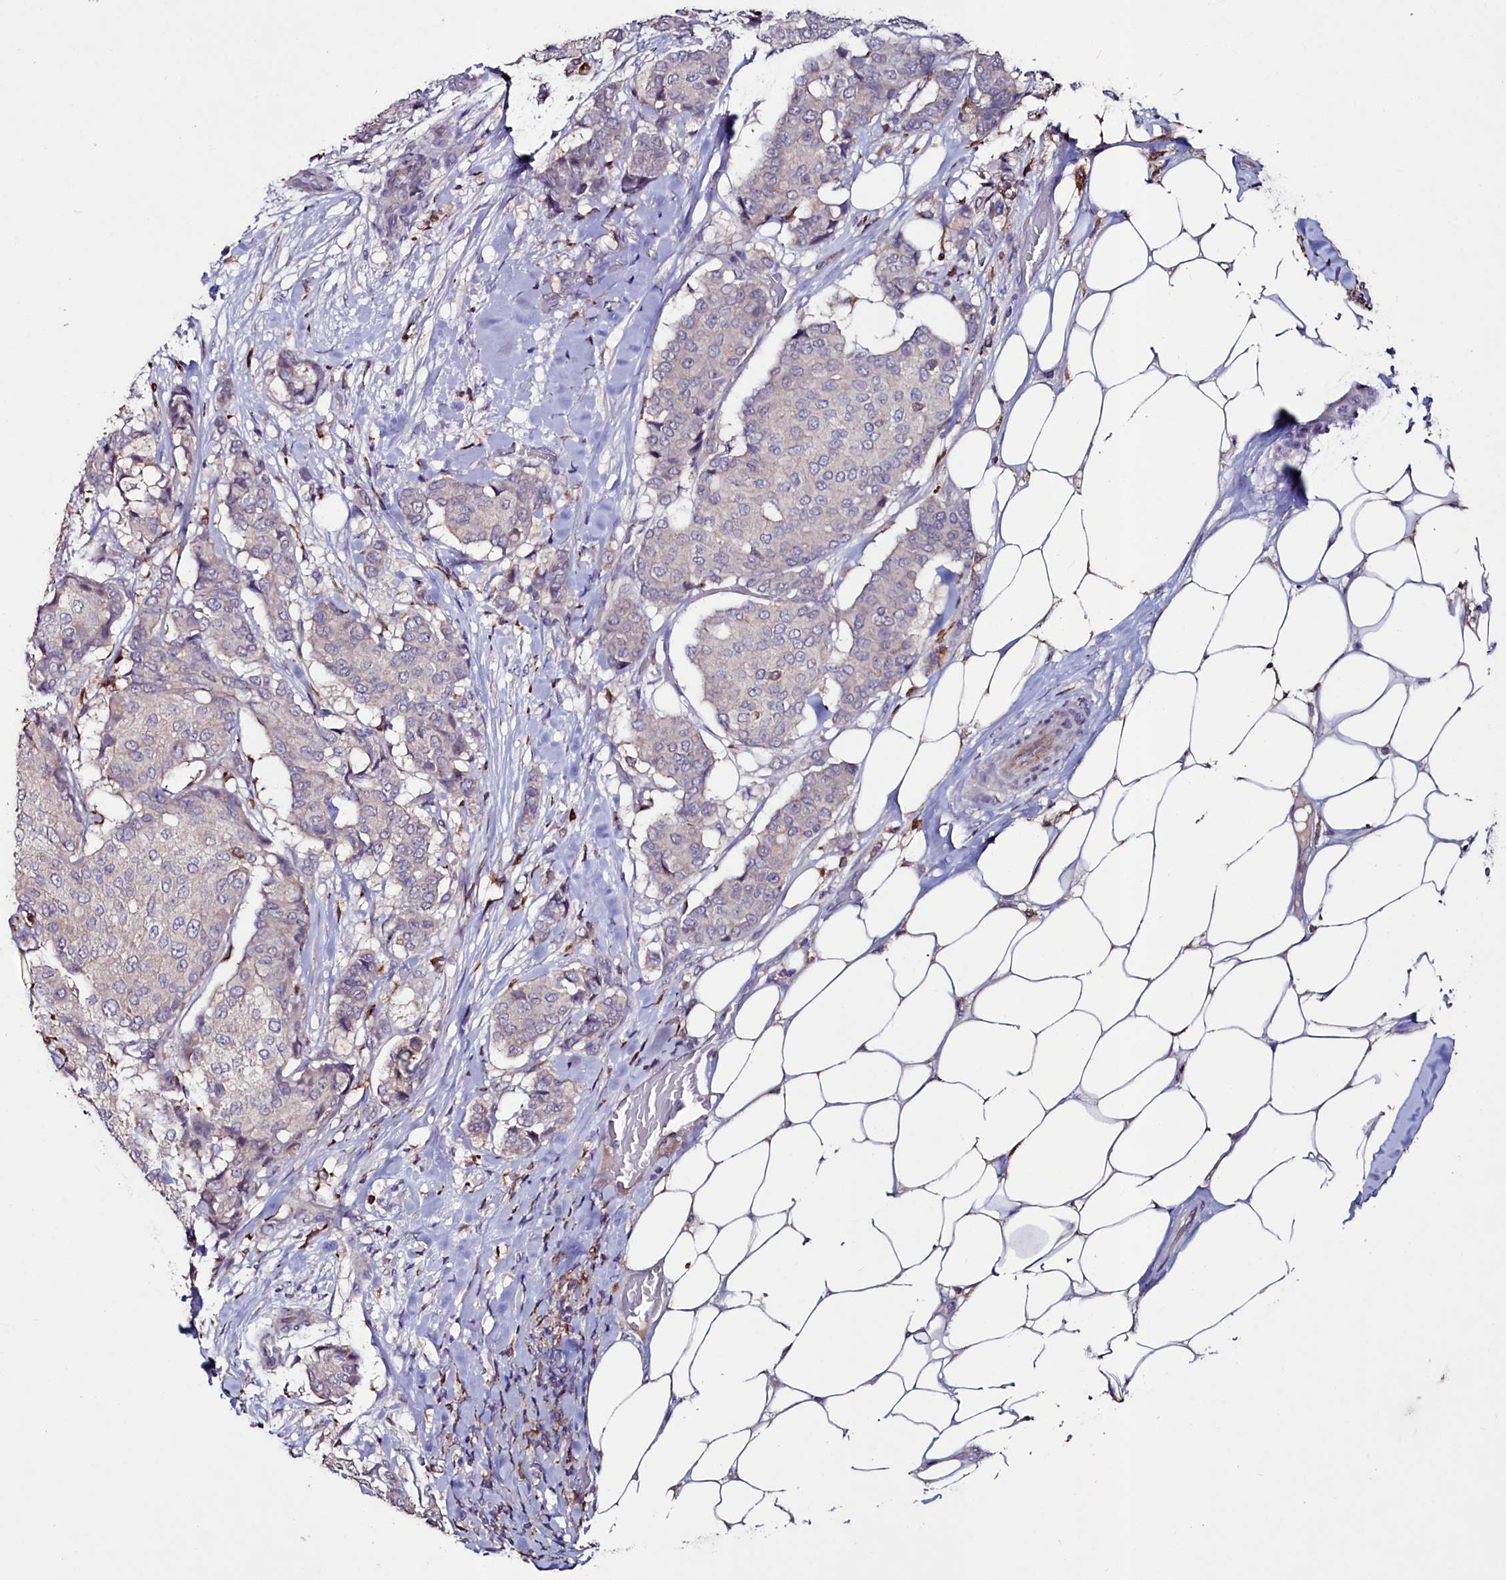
{"staining": {"intensity": "negative", "quantity": "none", "location": "none"}, "tissue": "breast cancer", "cell_type": "Tumor cells", "image_type": "cancer", "snomed": [{"axis": "morphology", "description": "Duct carcinoma"}, {"axis": "topography", "description": "Breast"}], "caption": "A histopathology image of breast cancer stained for a protein reveals no brown staining in tumor cells.", "gene": "AMBRA1", "patient": {"sex": "female", "age": 75}}